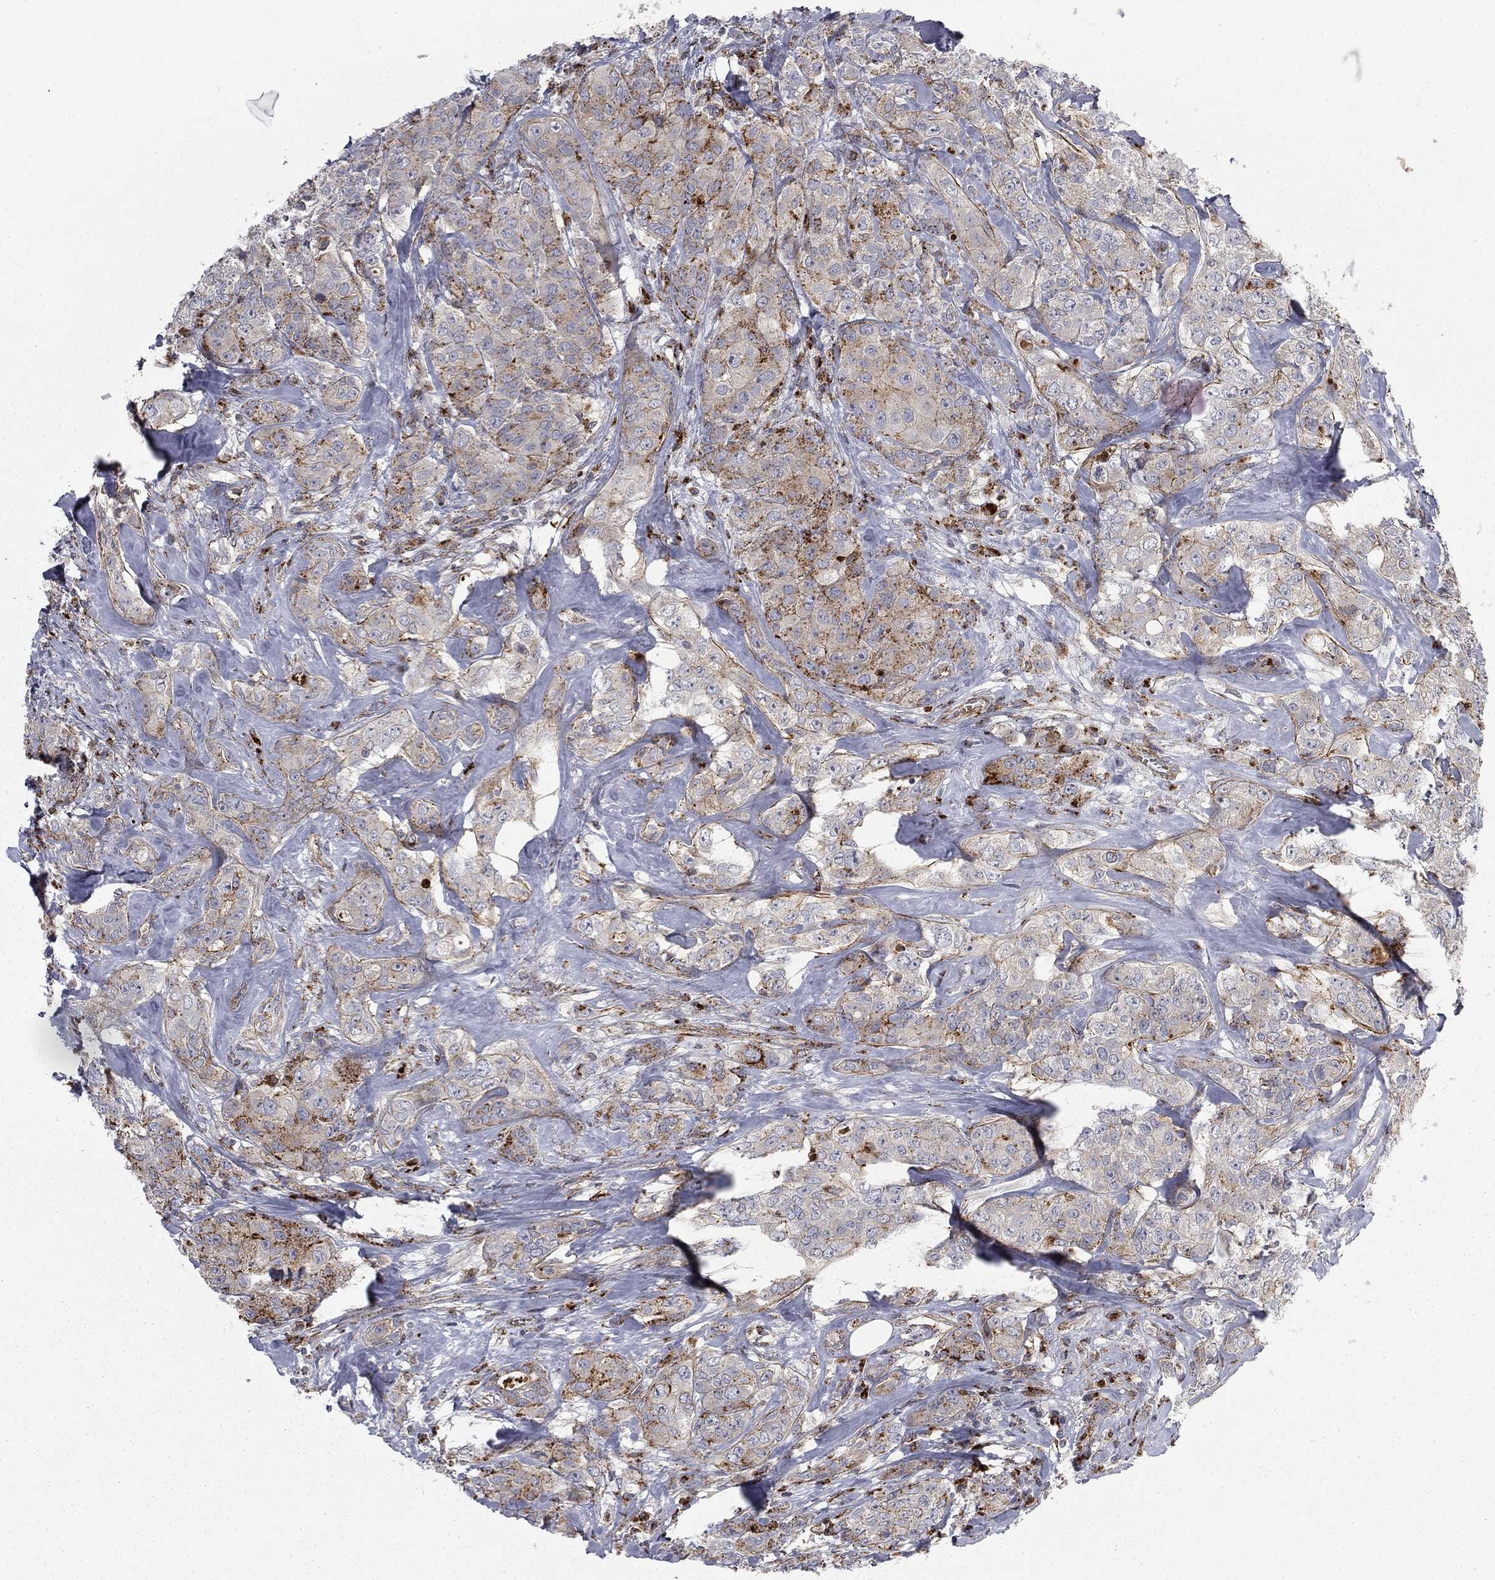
{"staining": {"intensity": "strong", "quantity": "<25%", "location": "cytoplasmic/membranous"}, "tissue": "breast cancer", "cell_type": "Tumor cells", "image_type": "cancer", "snomed": [{"axis": "morphology", "description": "Normal tissue, NOS"}, {"axis": "morphology", "description": "Duct carcinoma"}, {"axis": "topography", "description": "Breast"}], "caption": "Protein expression analysis of infiltrating ductal carcinoma (breast) demonstrates strong cytoplasmic/membranous expression in approximately <25% of tumor cells.", "gene": "CTSA", "patient": {"sex": "female", "age": 43}}